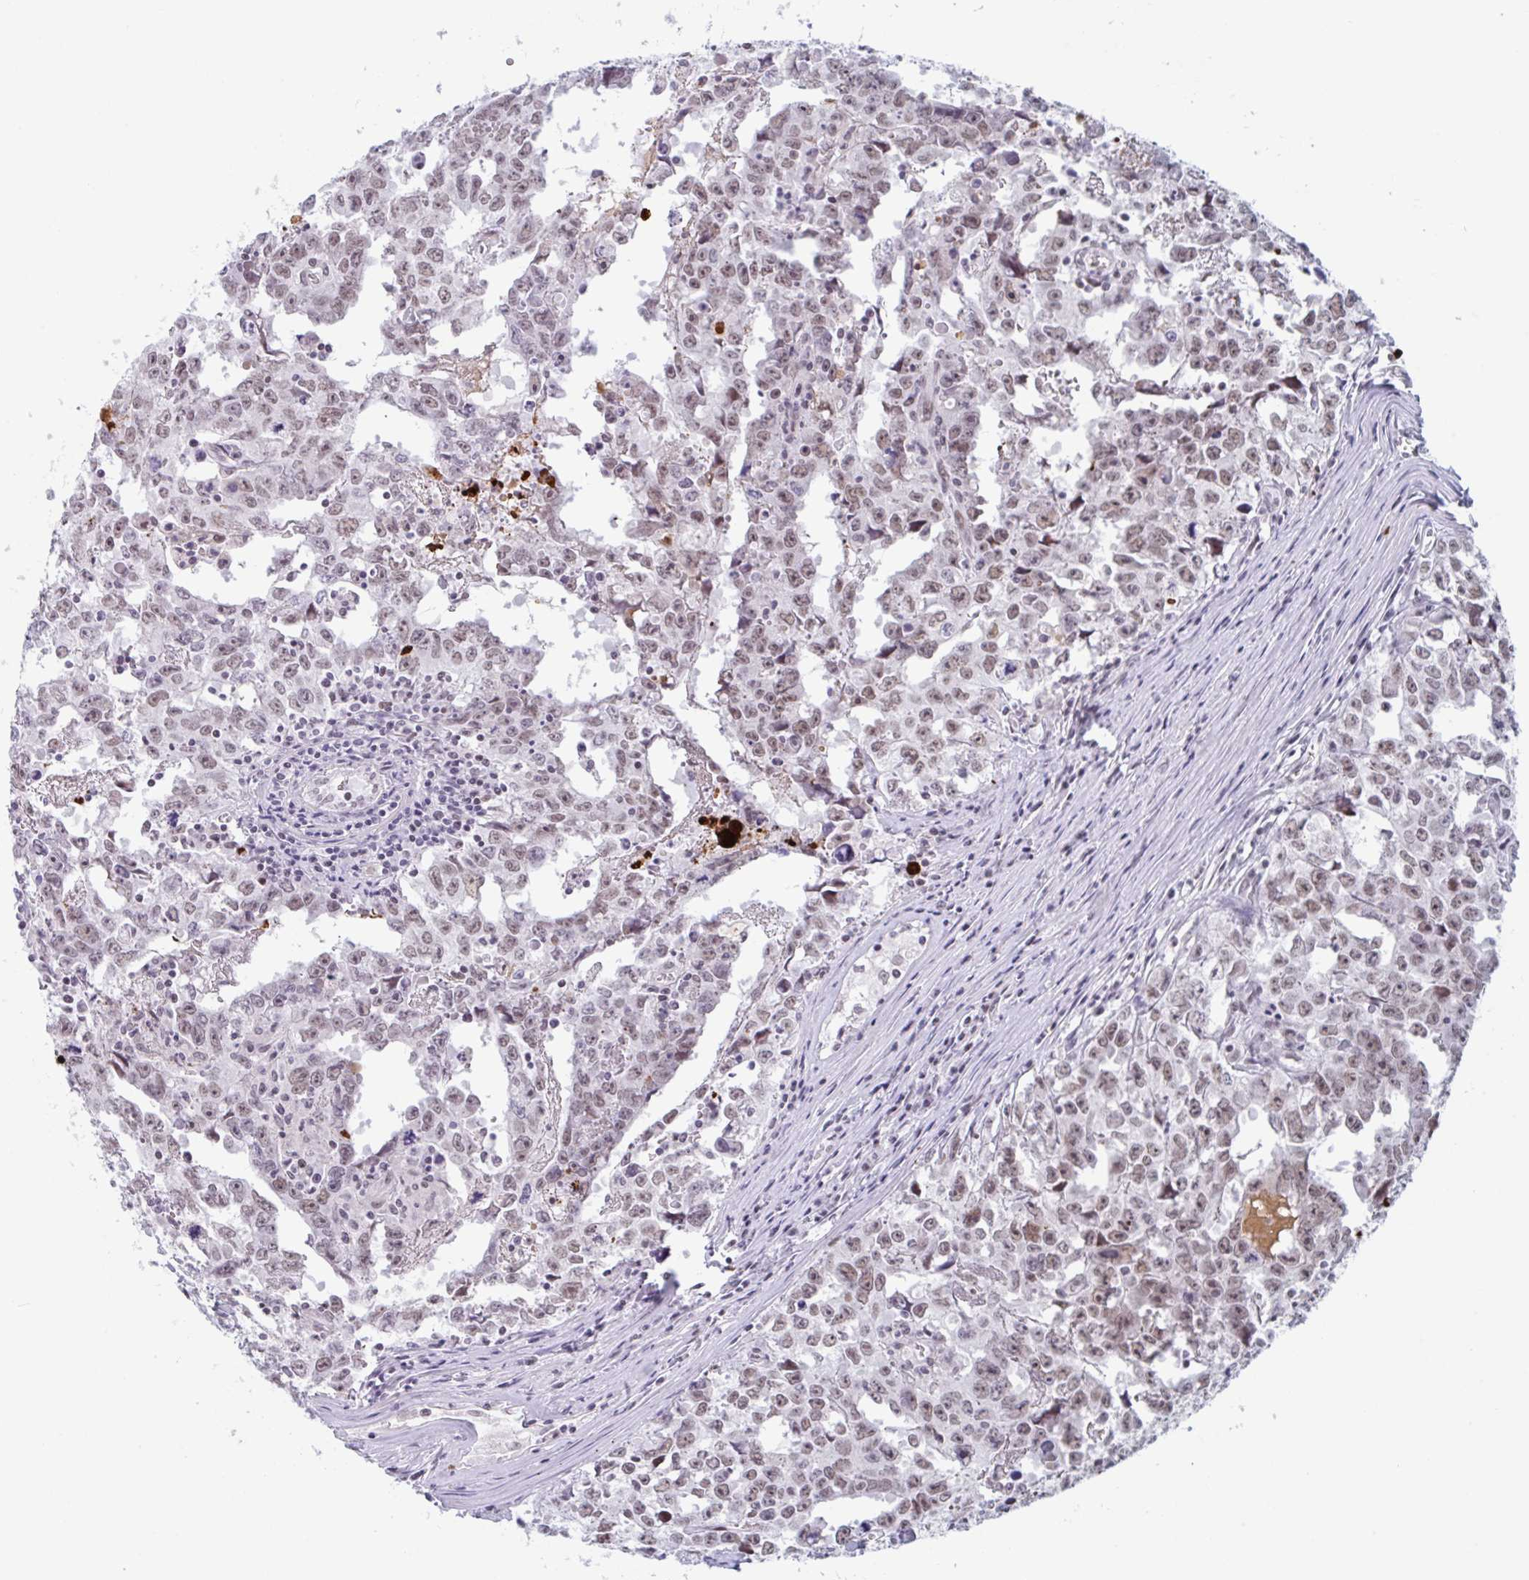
{"staining": {"intensity": "moderate", "quantity": ">75%", "location": "nuclear"}, "tissue": "testis cancer", "cell_type": "Tumor cells", "image_type": "cancer", "snomed": [{"axis": "morphology", "description": "Carcinoma, Embryonal, NOS"}, {"axis": "topography", "description": "Testis"}], "caption": "Testis embryonal carcinoma stained for a protein displays moderate nuclear positivity in tumor cells. Using DAB (3,3'-diaminobenzidine) (brown) and hematoxylin (blue) stains, captured at high magnification using brightfield microscopy.", "gene": "PLG", "patient": {"sex": "male", "age": 22}}